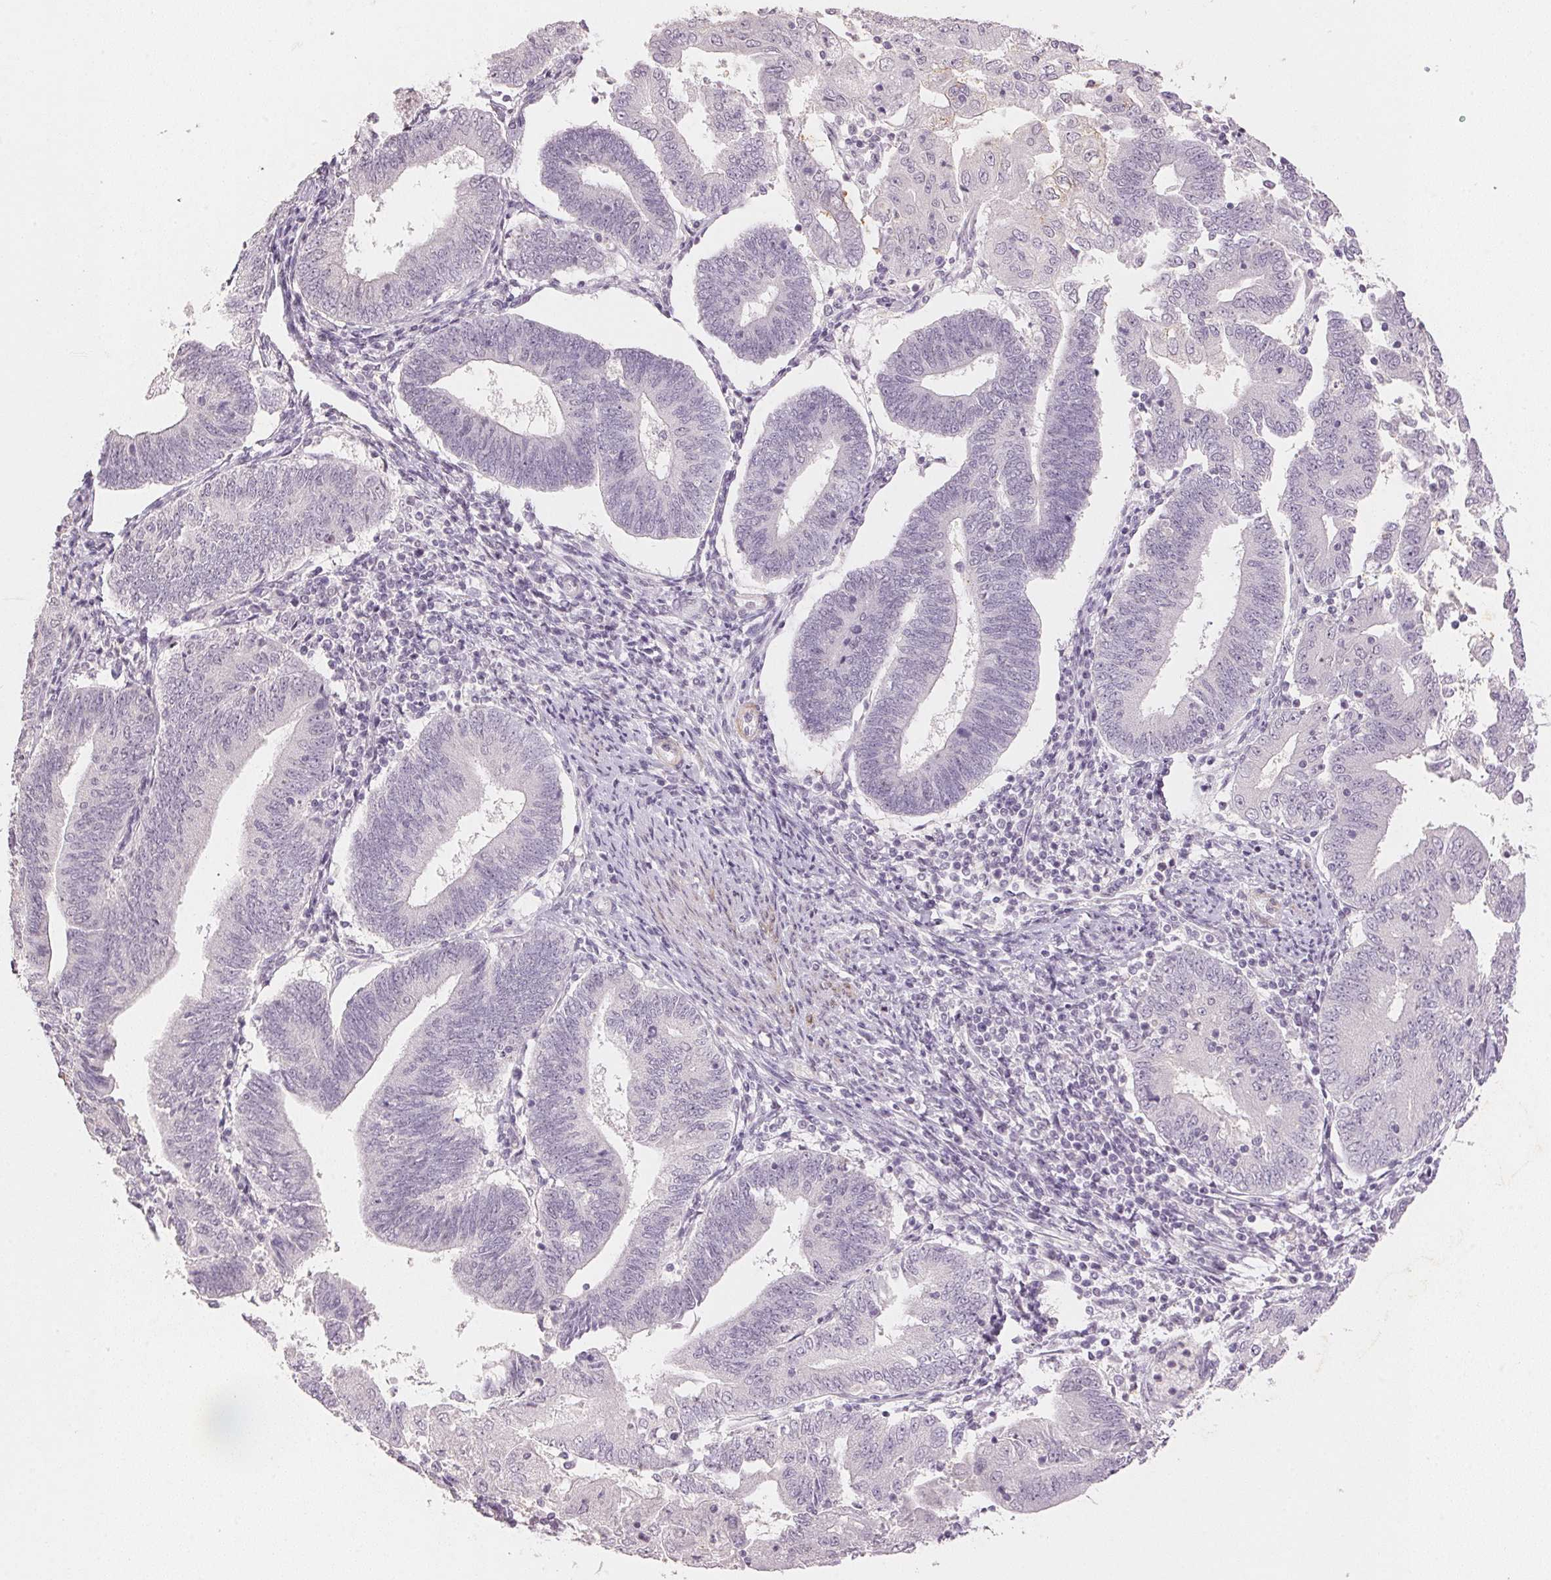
{"staining": {"intensity": "negative", "quantity": "none", "location": "none"}, "tissue": "endometrial cancer", "cell_type": "Tumor cells", "image_type": "cancer", "snomed": [{"axis": "morphology", "description": "Adenocarcinoma, NOS"}, {"axis": "topography", "description": "Endometrium"}], "caption": "This is an IHC micrograph of human endometrial cancer. There is no expression in tumor cells.", "gene": "SMTN", "patient": {"sex": "female", "age": 70}}